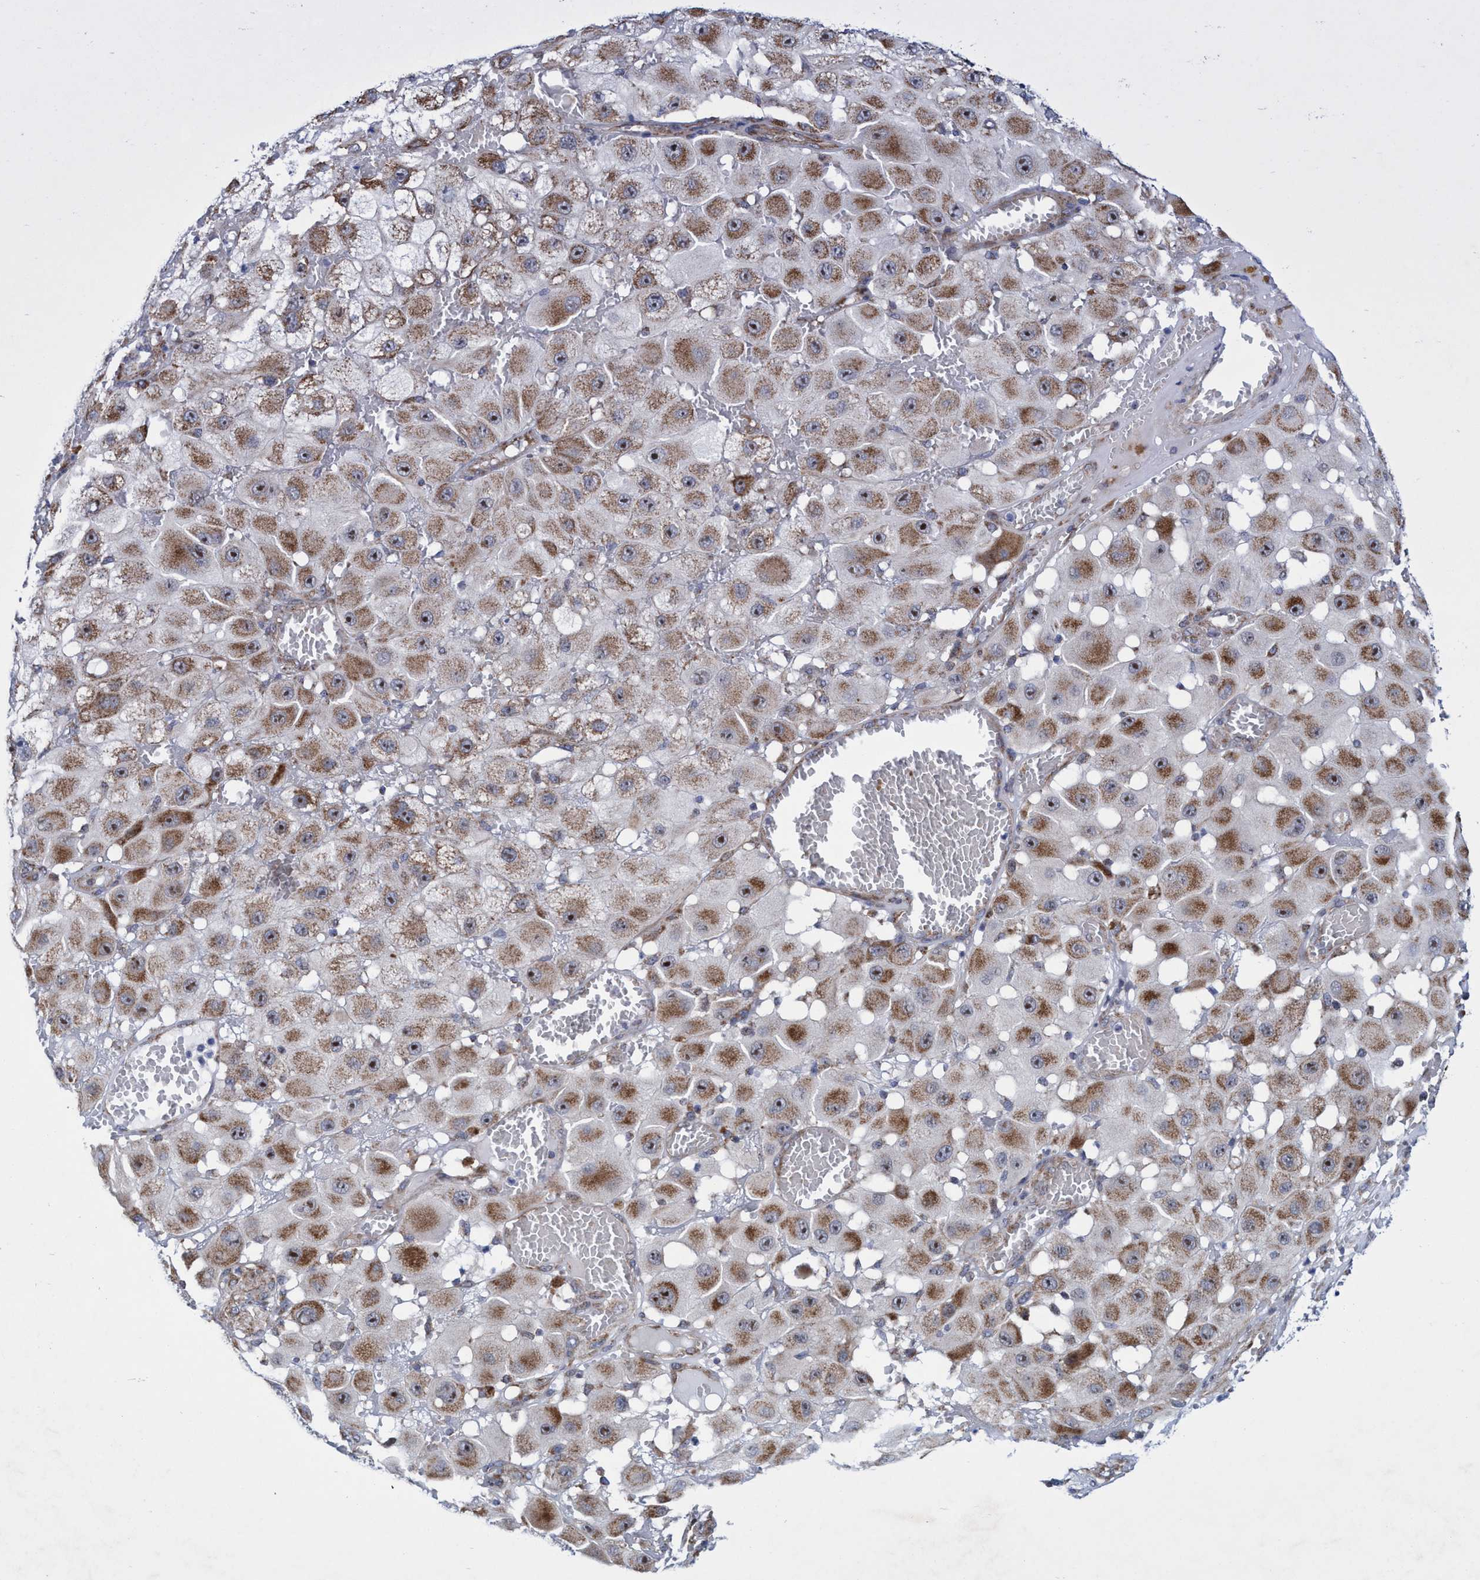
{"staining": {"intensity": "moderate", "quantity": ">75%", "location": "cytoplasmic/membranous,nuclear"}, "tissue": "melanoma", "cell_type": "Tumor cells", "image_type": "cancer", "snomed": [{"axis": "morphology", "description": "Malignant melanoma, NOS"}, {"axis": "topography", "description": "Skin"}], "caption": "Protein staining by immunohistochemistry exhibits moderate cytoplasmic/membranous and nuclear staining in approximately >75% of tumor cells in malignant melanoma.", "gene": "POLR1F", "patient": {"sex": "female", "age": 81}}